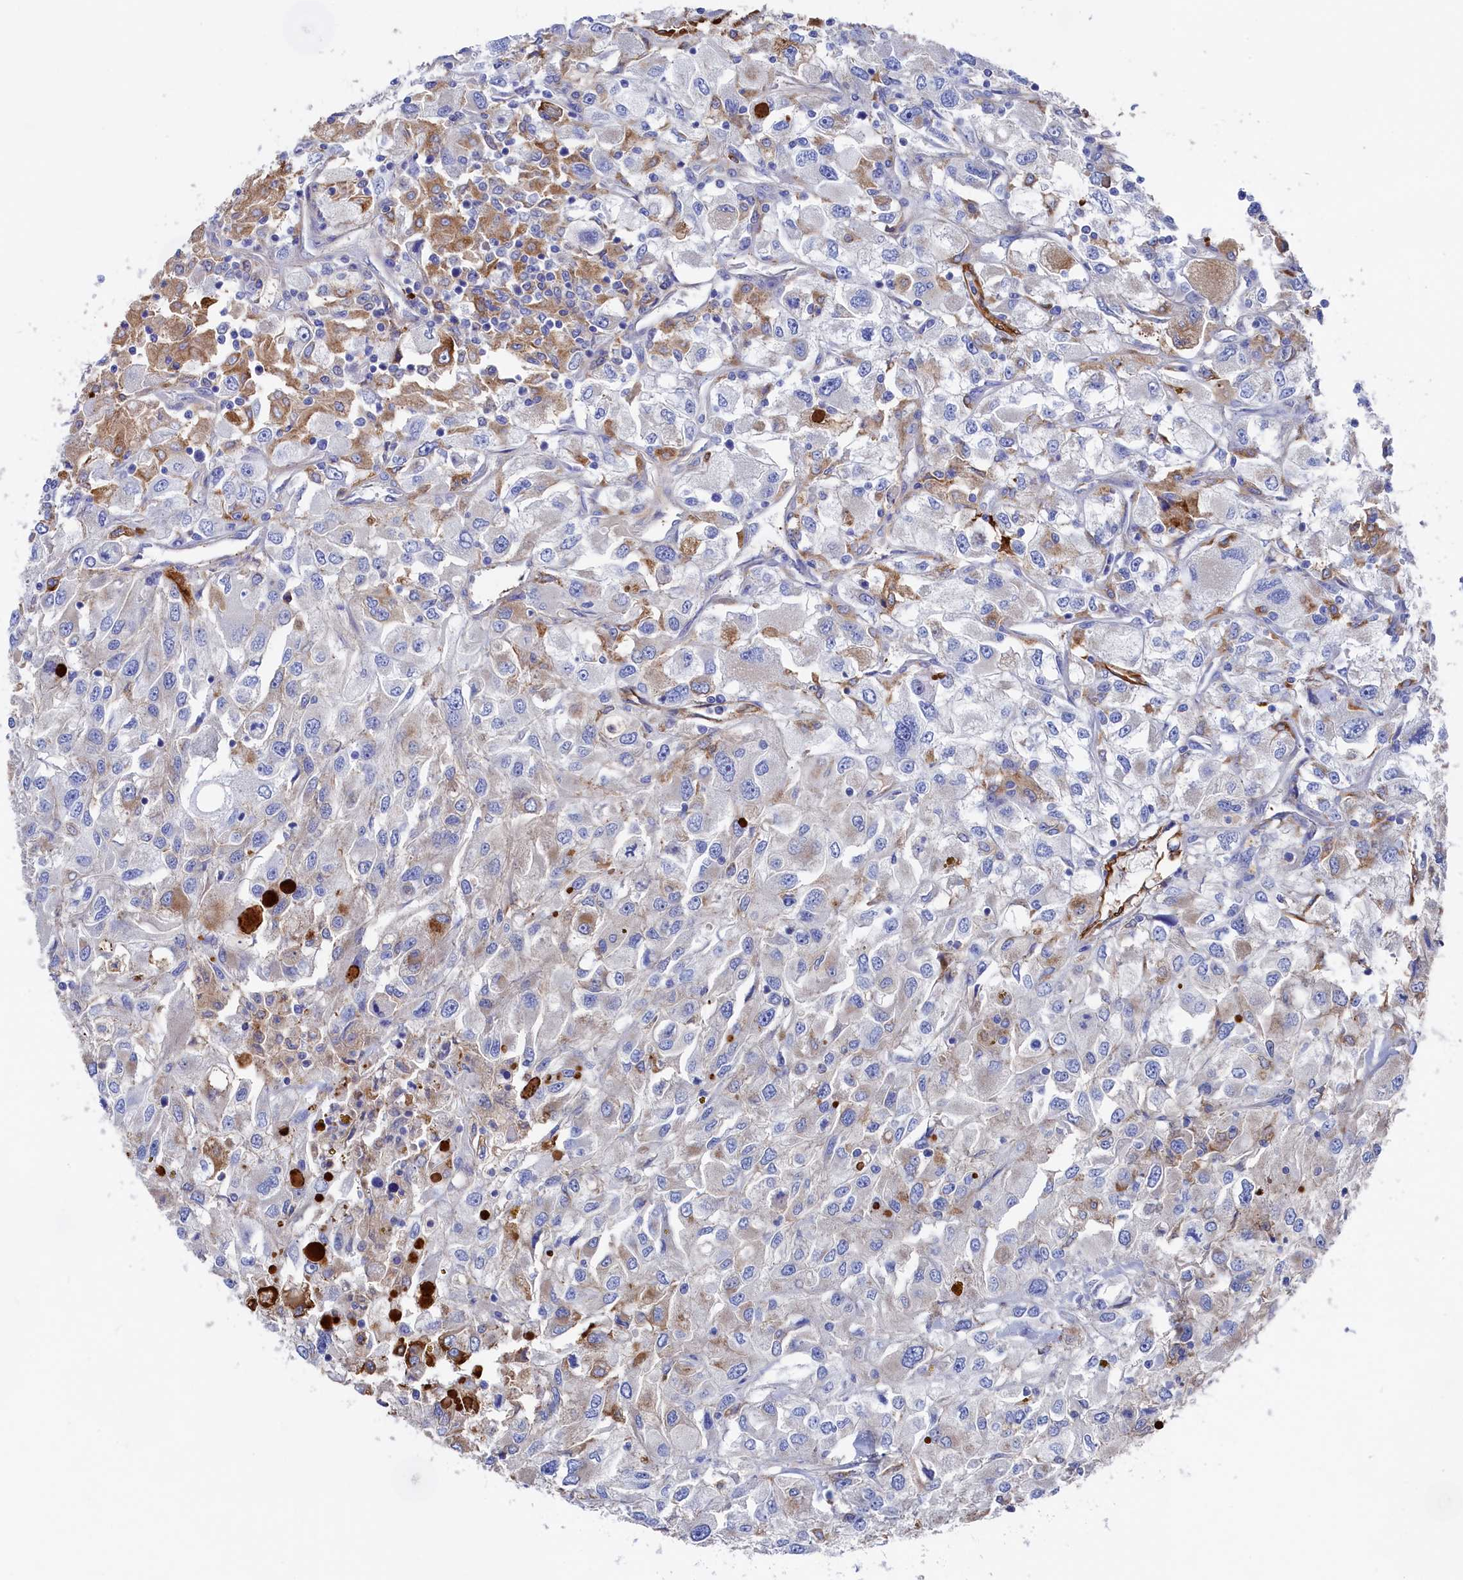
{"staining": {"intensity": "moderate", "quantity": "<25%", "location": "cytoplasmic/membranous"}, "tissue": "renal cancer", "cell_type": "Tumor cells", "image_type": "cancer", "snomed": [{"axis": "morphology", "description": "Adenocarcinoma, NOS"}, {"axis": "topography", "description": "Kidney"}], "caption": "There is low levels of moderate cytoplasmic/membranous positivity in tumor cells of renal cancer, as demonstrated by immunohistochemical staining (brown color).", "gene": "C12orf73", "patient": {"sex": "female", "age": 52}}